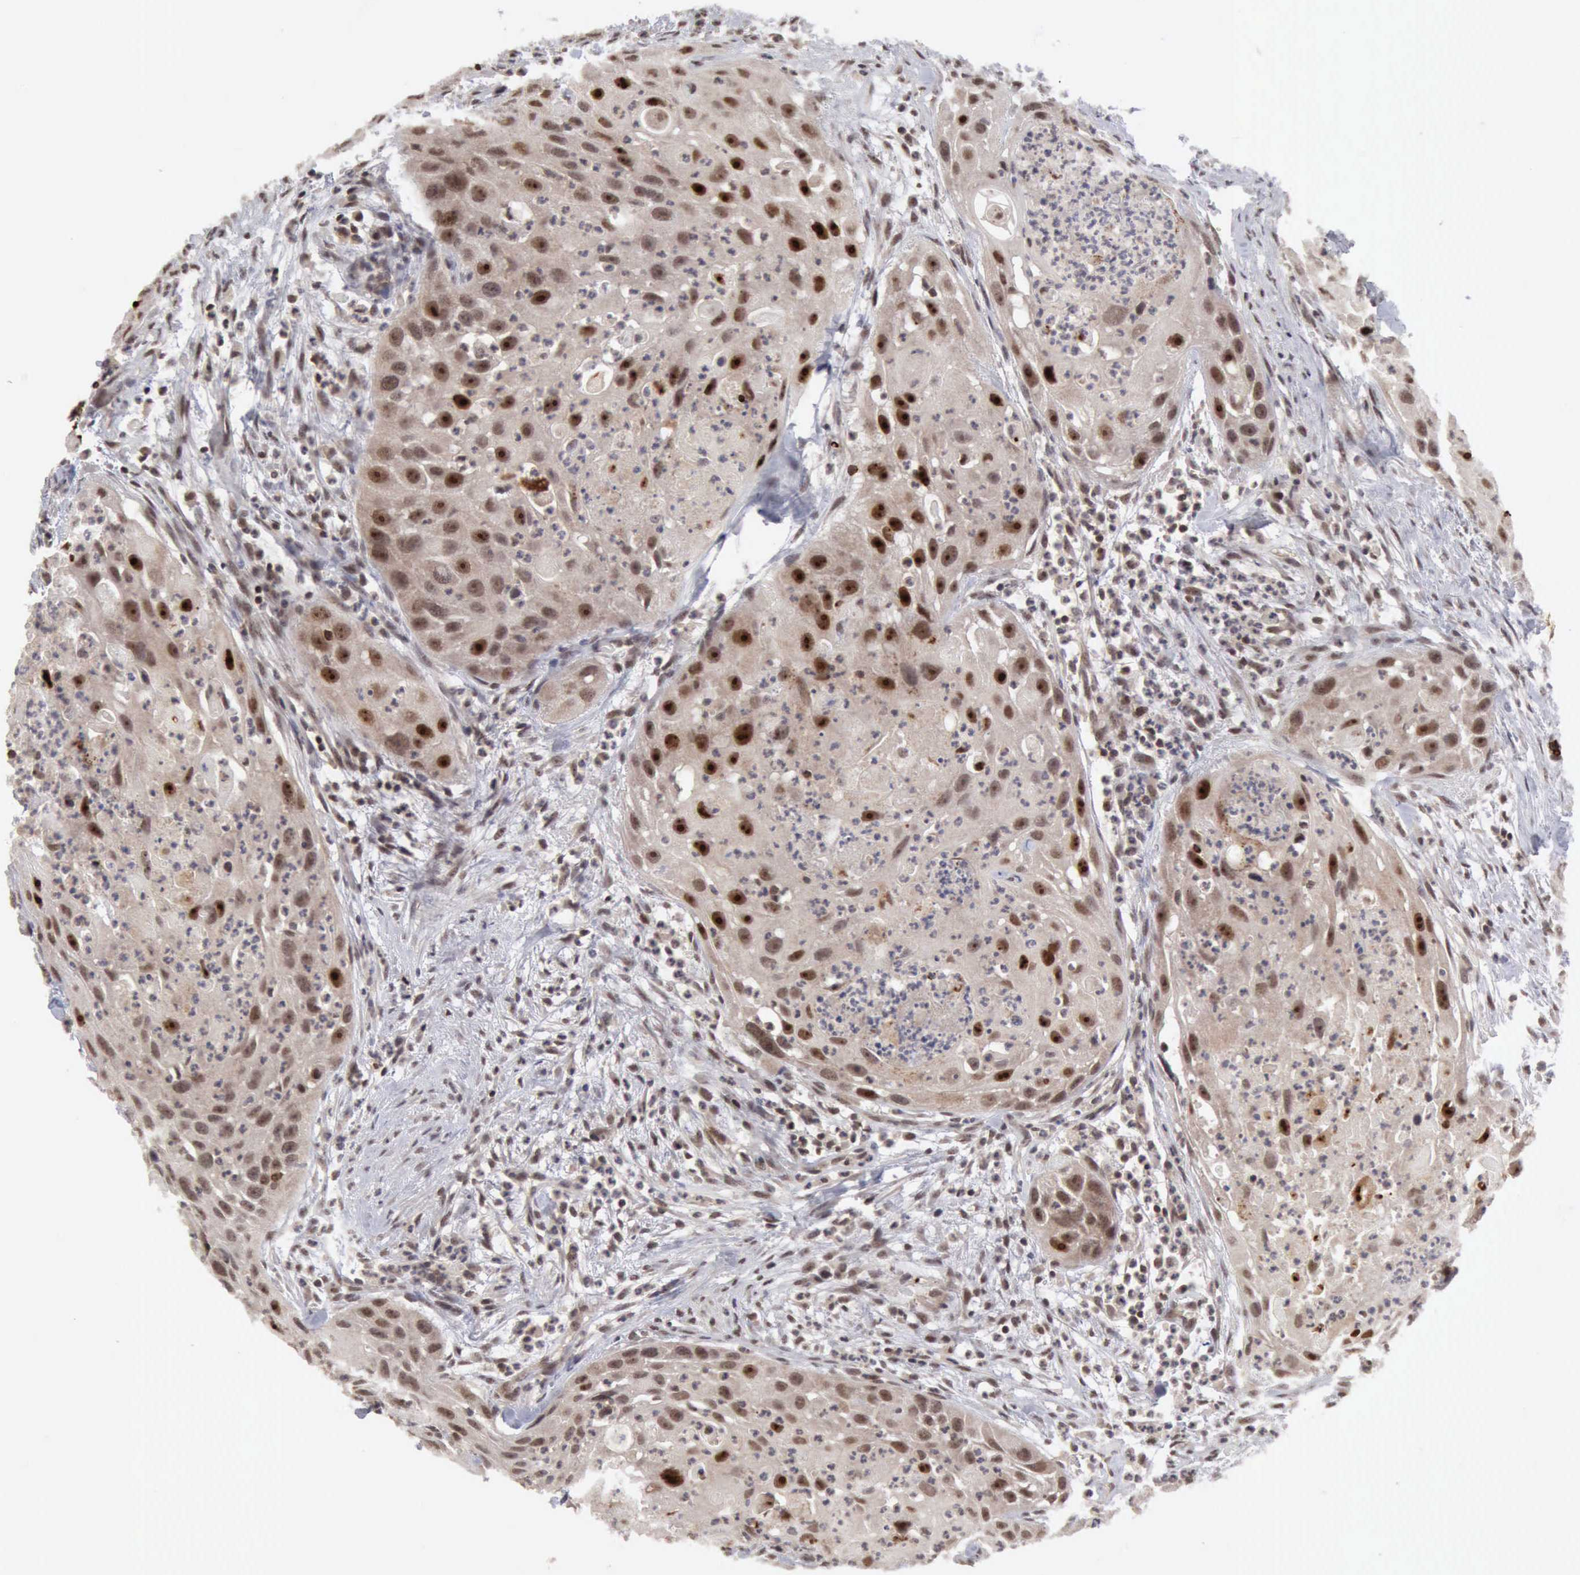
{"staining": {"intensity": "moderate", "quantity": ">75%", "location": "nuclear"}, "tissue": "head and neck cancer", "cell_type": "Tumor cells", "image_type": "cancer", "snomed": [{"axis": "morphology", "description": "Squamous cell carcinoma, NOS"}, {"axis": "topography", "description": "Head-Neck"}], "caption": "A histopathology image of head and neck cancer (squamous cell carcinoma) stained for a protein reveals moderate nuclear brown staining in tumor cells.", "gene": "CDKN2A", "patient": {"sex": "male", "age": 64}}